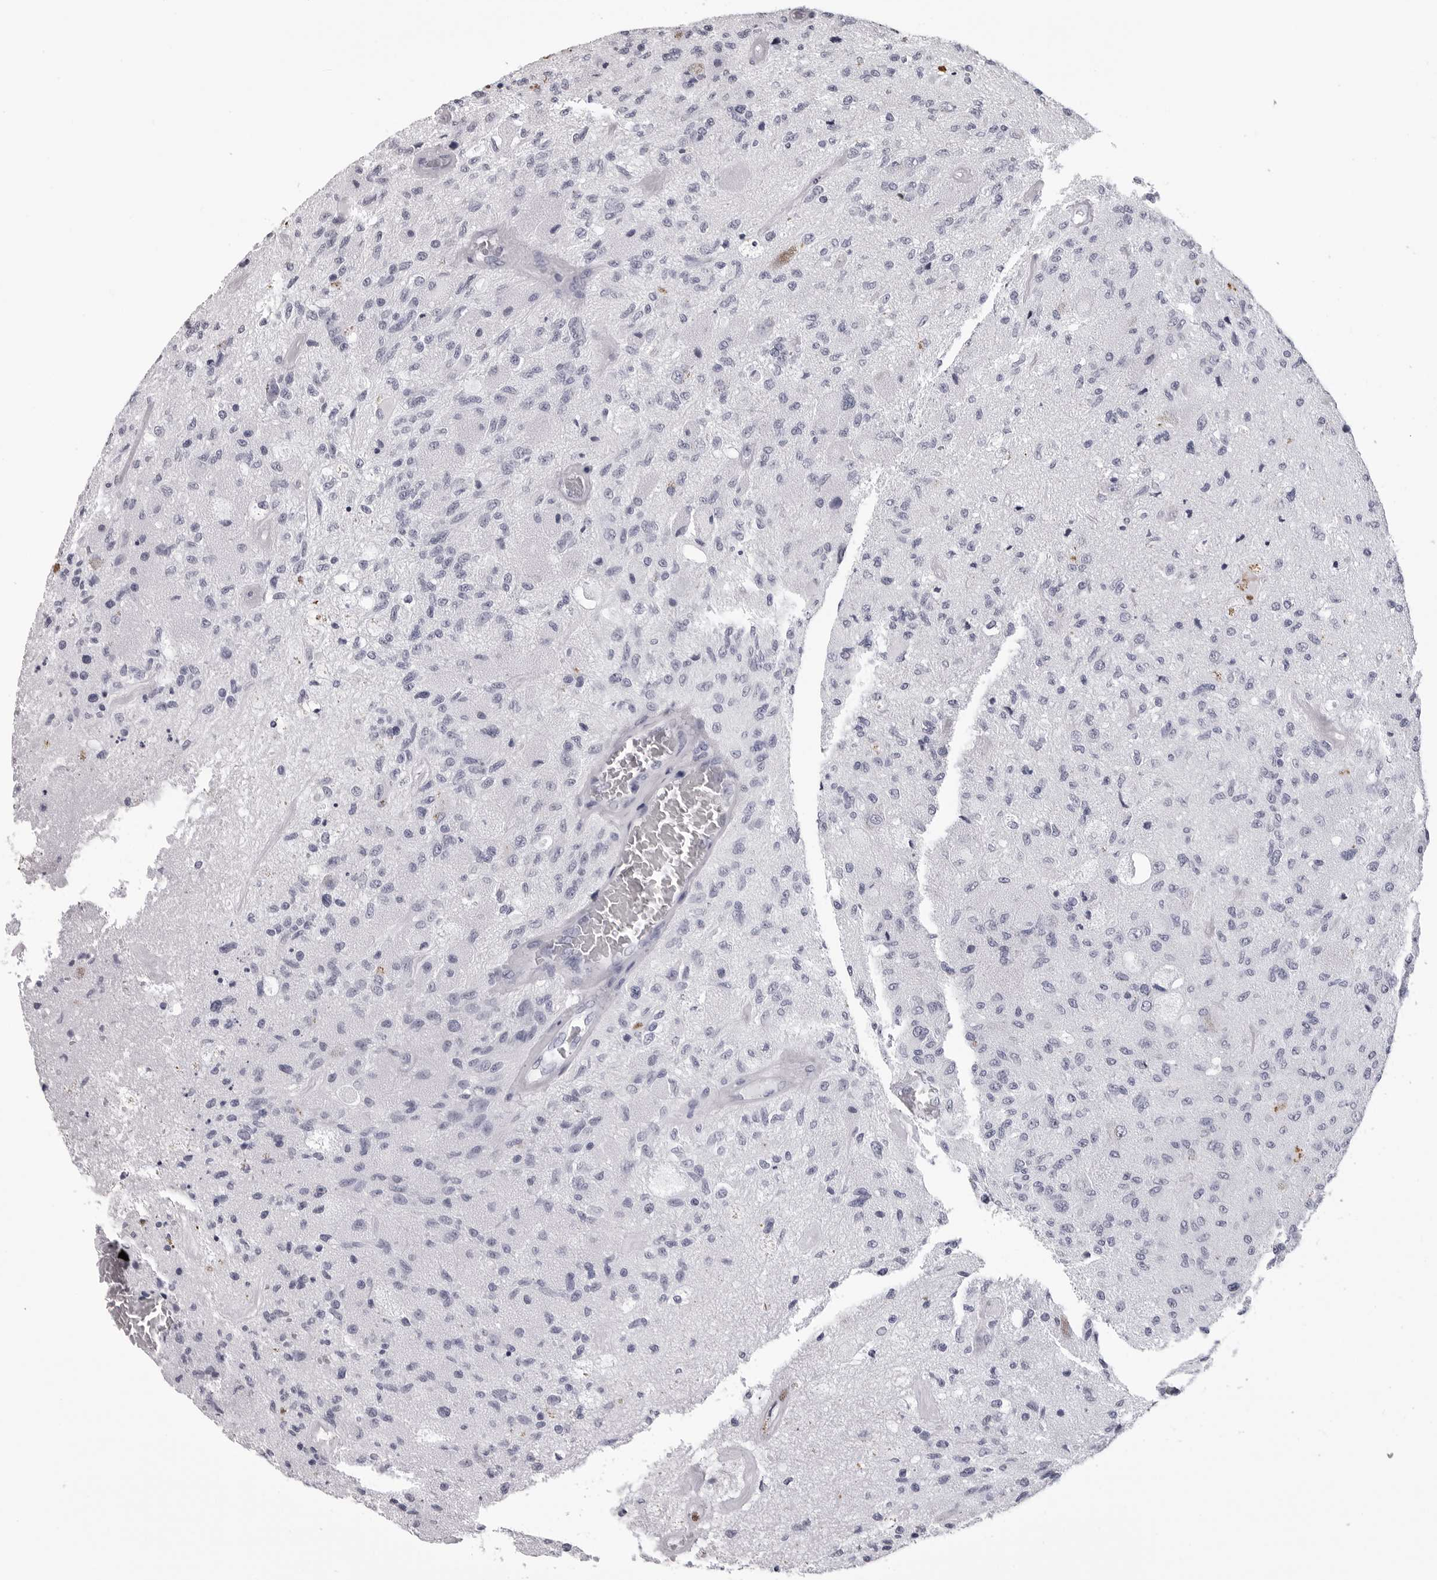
{"staining": {"intensity": "negative", "quantity": "none", "location": "none"}, "tissue": "glioma", "cell_type": "Tumor cells", "image_type": "cancer", "snomed": [{"axis": "morphology", "description": "Normal tissue, NOS"}, {"axis": "morphology", "description": "Glioma, malignant, High grade"}, {"axis": "topography", "description": "Cerebral cortex"}], "caption": "A histopathology image of human glioma is negative for staining in tumor cells.", "gene": "LGALS4", "patient": {"sex": "male", "age": 77}}